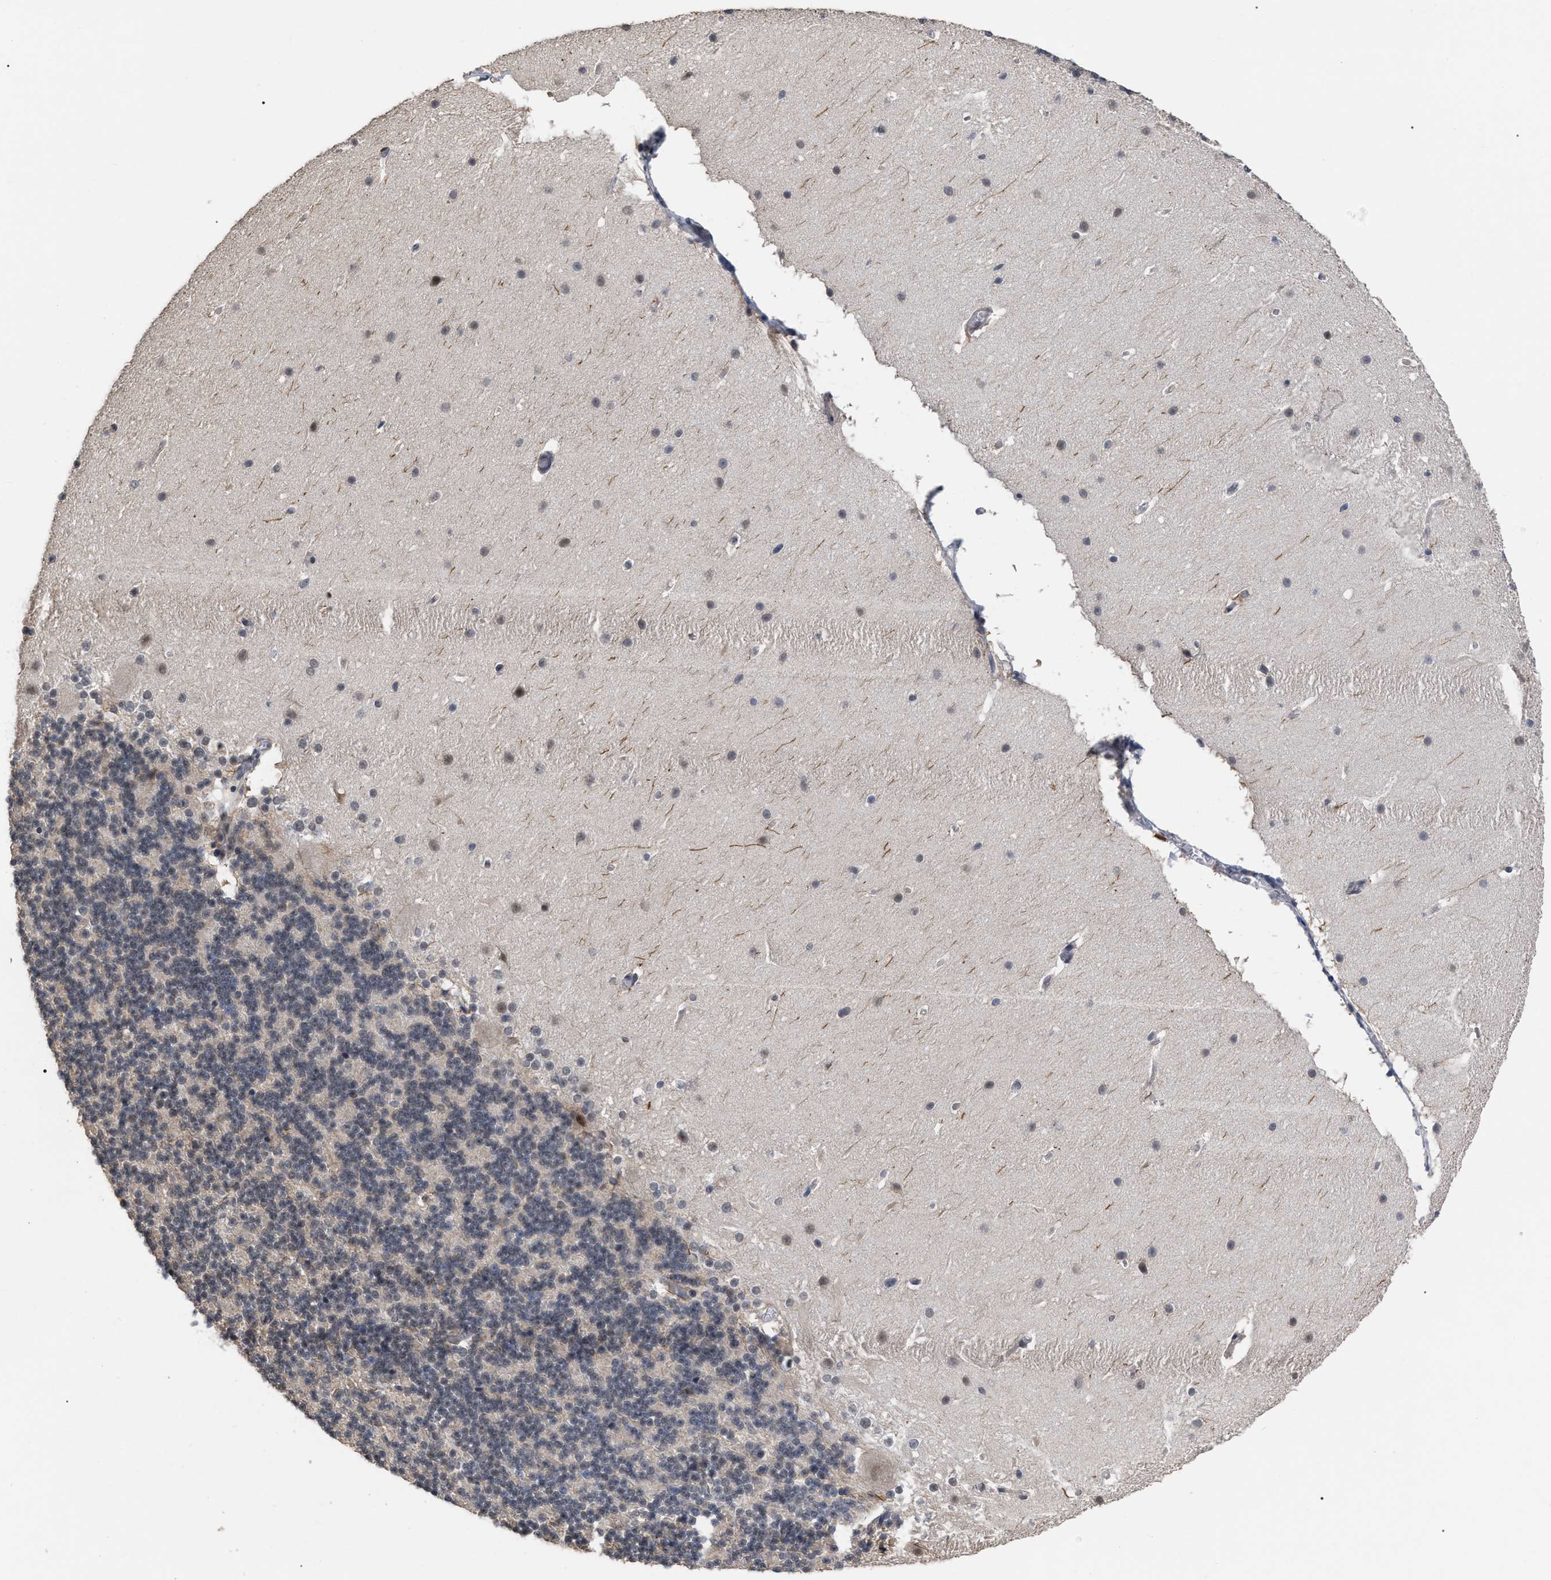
{"staining": {"intensity": "weak", "quantity": "<25%", "location": "nuclear"}, "tissue": "cerebellum", "cell_type": "Cells in granular layer", "image_type": "normal", "snomed": [{"axis": "morphology", "description": "Normal tissue, NOS"}, {"axis": "topography", "description": "Cerebellum"}], "caption": "Image shows no protein expression in cells in granular layer of unremarkable cerebellum. The staining is performed using DAB (3,3'-diaminobenzidine) brown chromogen with nuclei counter-stained in using hematoxylin.", "gene": "JAZF1", "patient": {"sex": "female", "age": 19}}